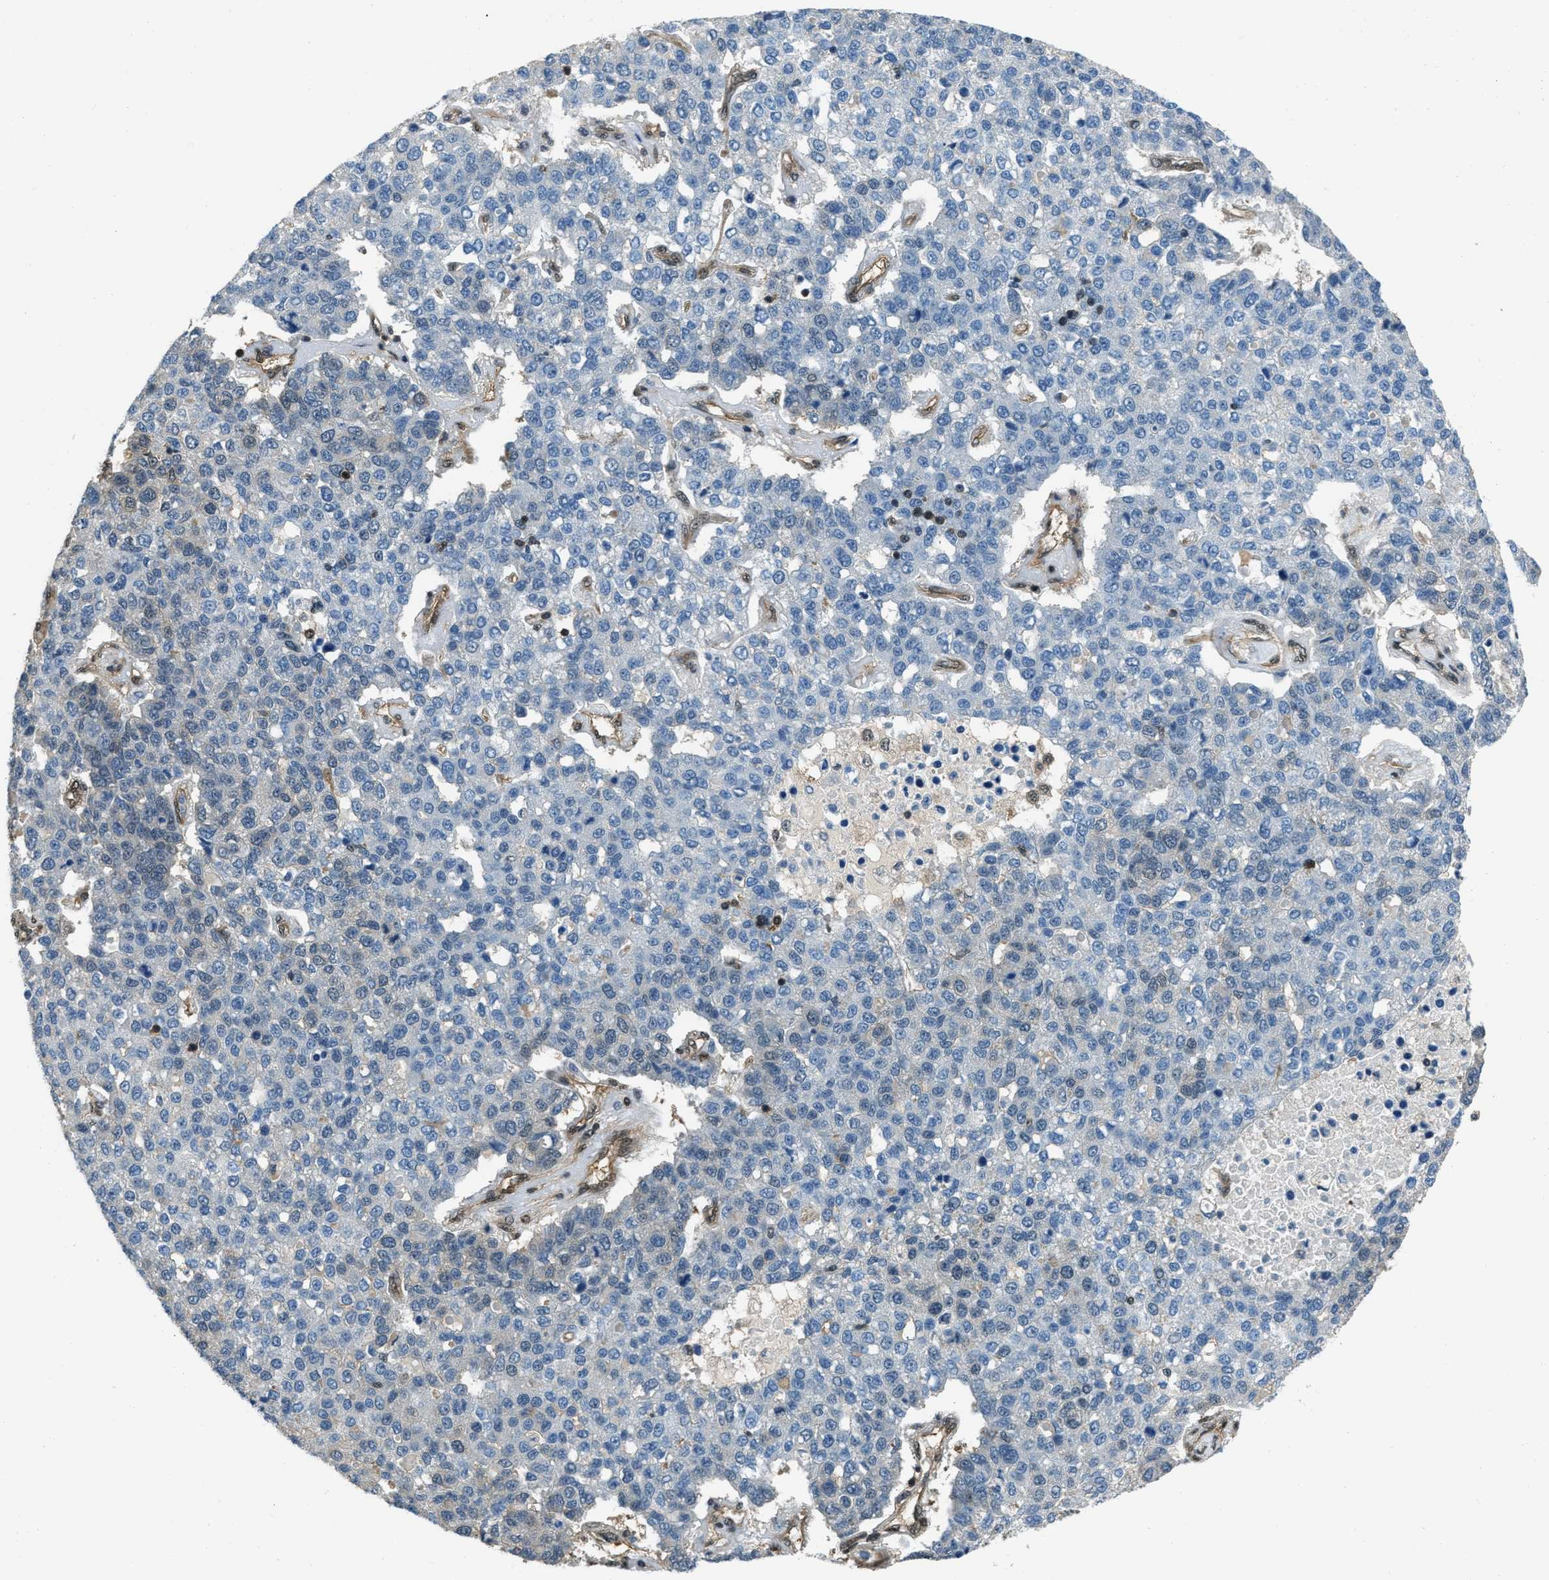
{"staining": {"intensity": "negative", "quantity": "none", "location": "none"}, "tissue": "pancreatic cancer", "cell_type": "Tumor cells", "image_type": "cancer", "snomed": [{"axis": "morphology", "description": "Adenocarcinoma, NOS"}, {"axis": "topography", "description": "Pancreas"}], "caption": "The histopathology image shows no significant positivity in tumor cells of pancreatic cancer (adenocarcinoma).", "gene": "NUDCD3", "patient": {"sex": "female", "age": 61}}